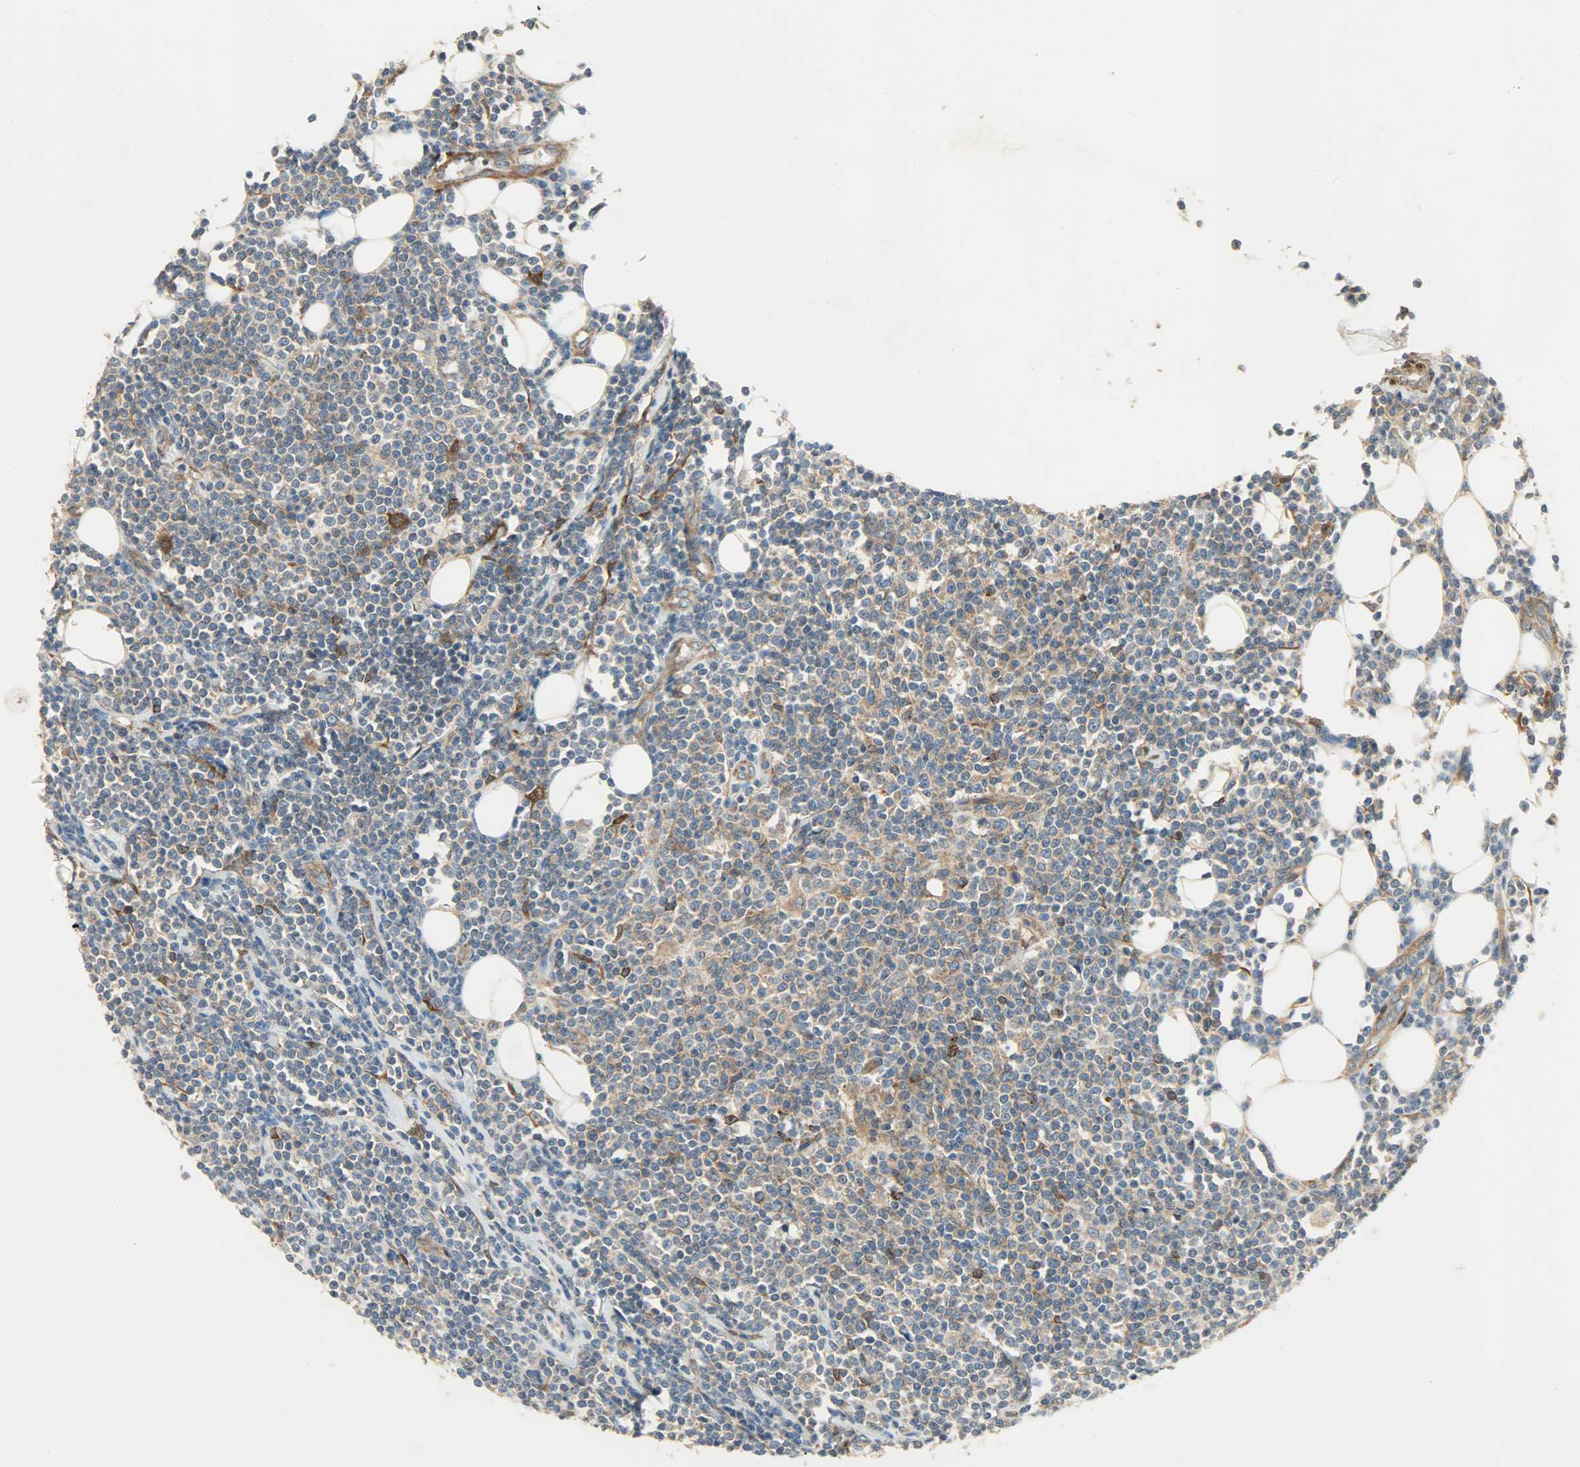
{"staining": {"intensity": "moderate", "quantity": ">75%", "location": "cytoplasmic/membranous"}, "tissue": "lymphoma", "cell_type": "Tumor cells", "image_type": "cancer", "snomed": [{"axis": "morphology", "description": "Malignant lymphoma, non-Hodgkin's type, Low grade"}, {"axis": "topography", "description": "Soft tissue"}], "caption": "Lymphoma stained with a protein marker displays moderate staining in tumor cells.", "gene": "C1orf198", "patient": {"sex": "male", "age": 92}}